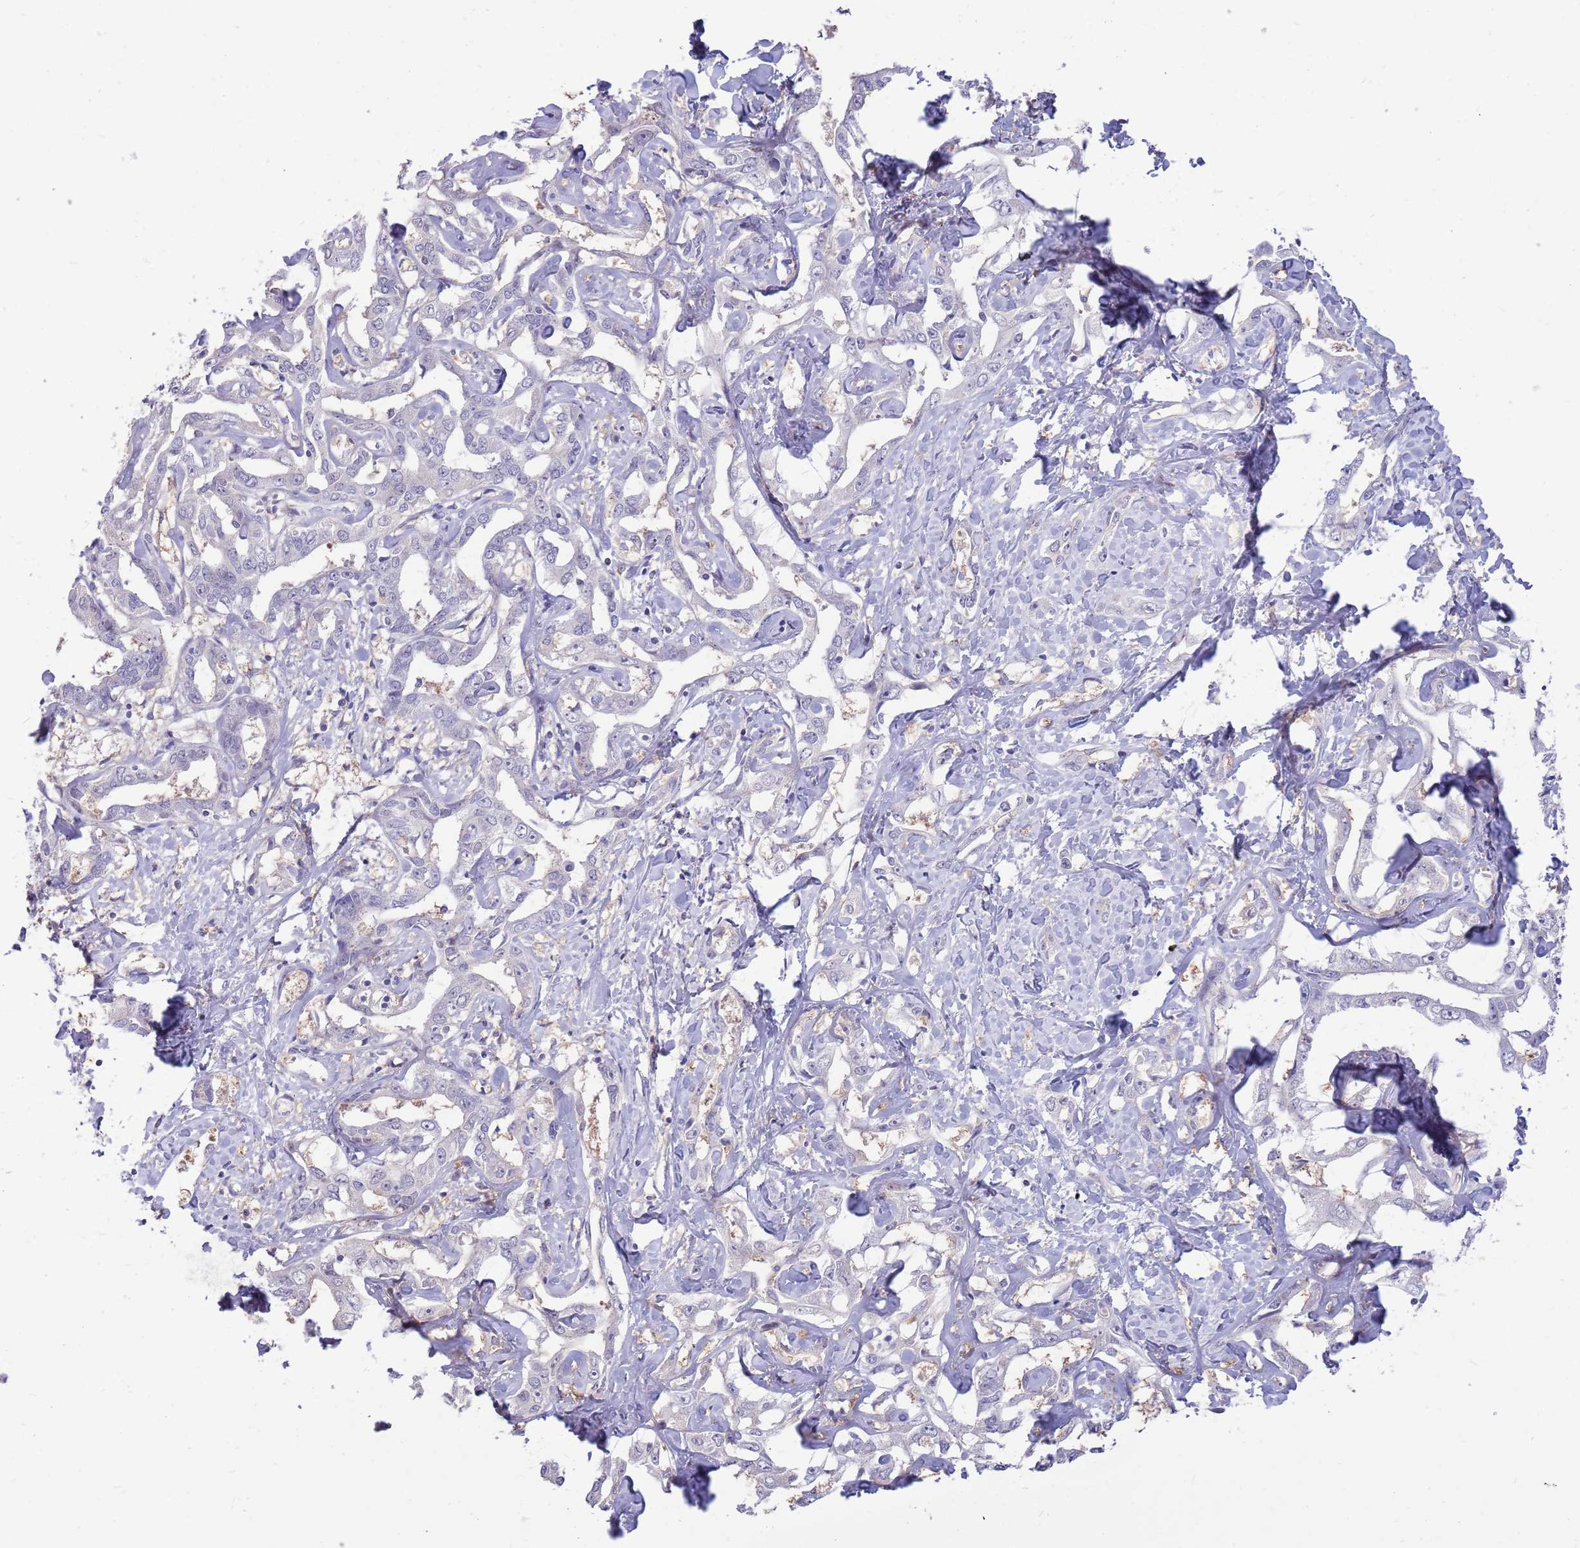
{"staining": {"intensity": "negative", "quantity": "none", "location": "none"}, "tissue": "liver cancer", "cell_type": "Tumor cells", "image_type": "cancer", "snomed": [{"axis": "morphology", "description": "Cholangiocarcinoma"}, {"axis": "topography", "description": "Liver"}], "caption": "A micrograph of liver cancer (cholangiocarcinoma) stained for a protein demonstrates no brown staining in tumor cells.", "gene": "AP5S1", "patient": {"sex": "male", "age": 59}}